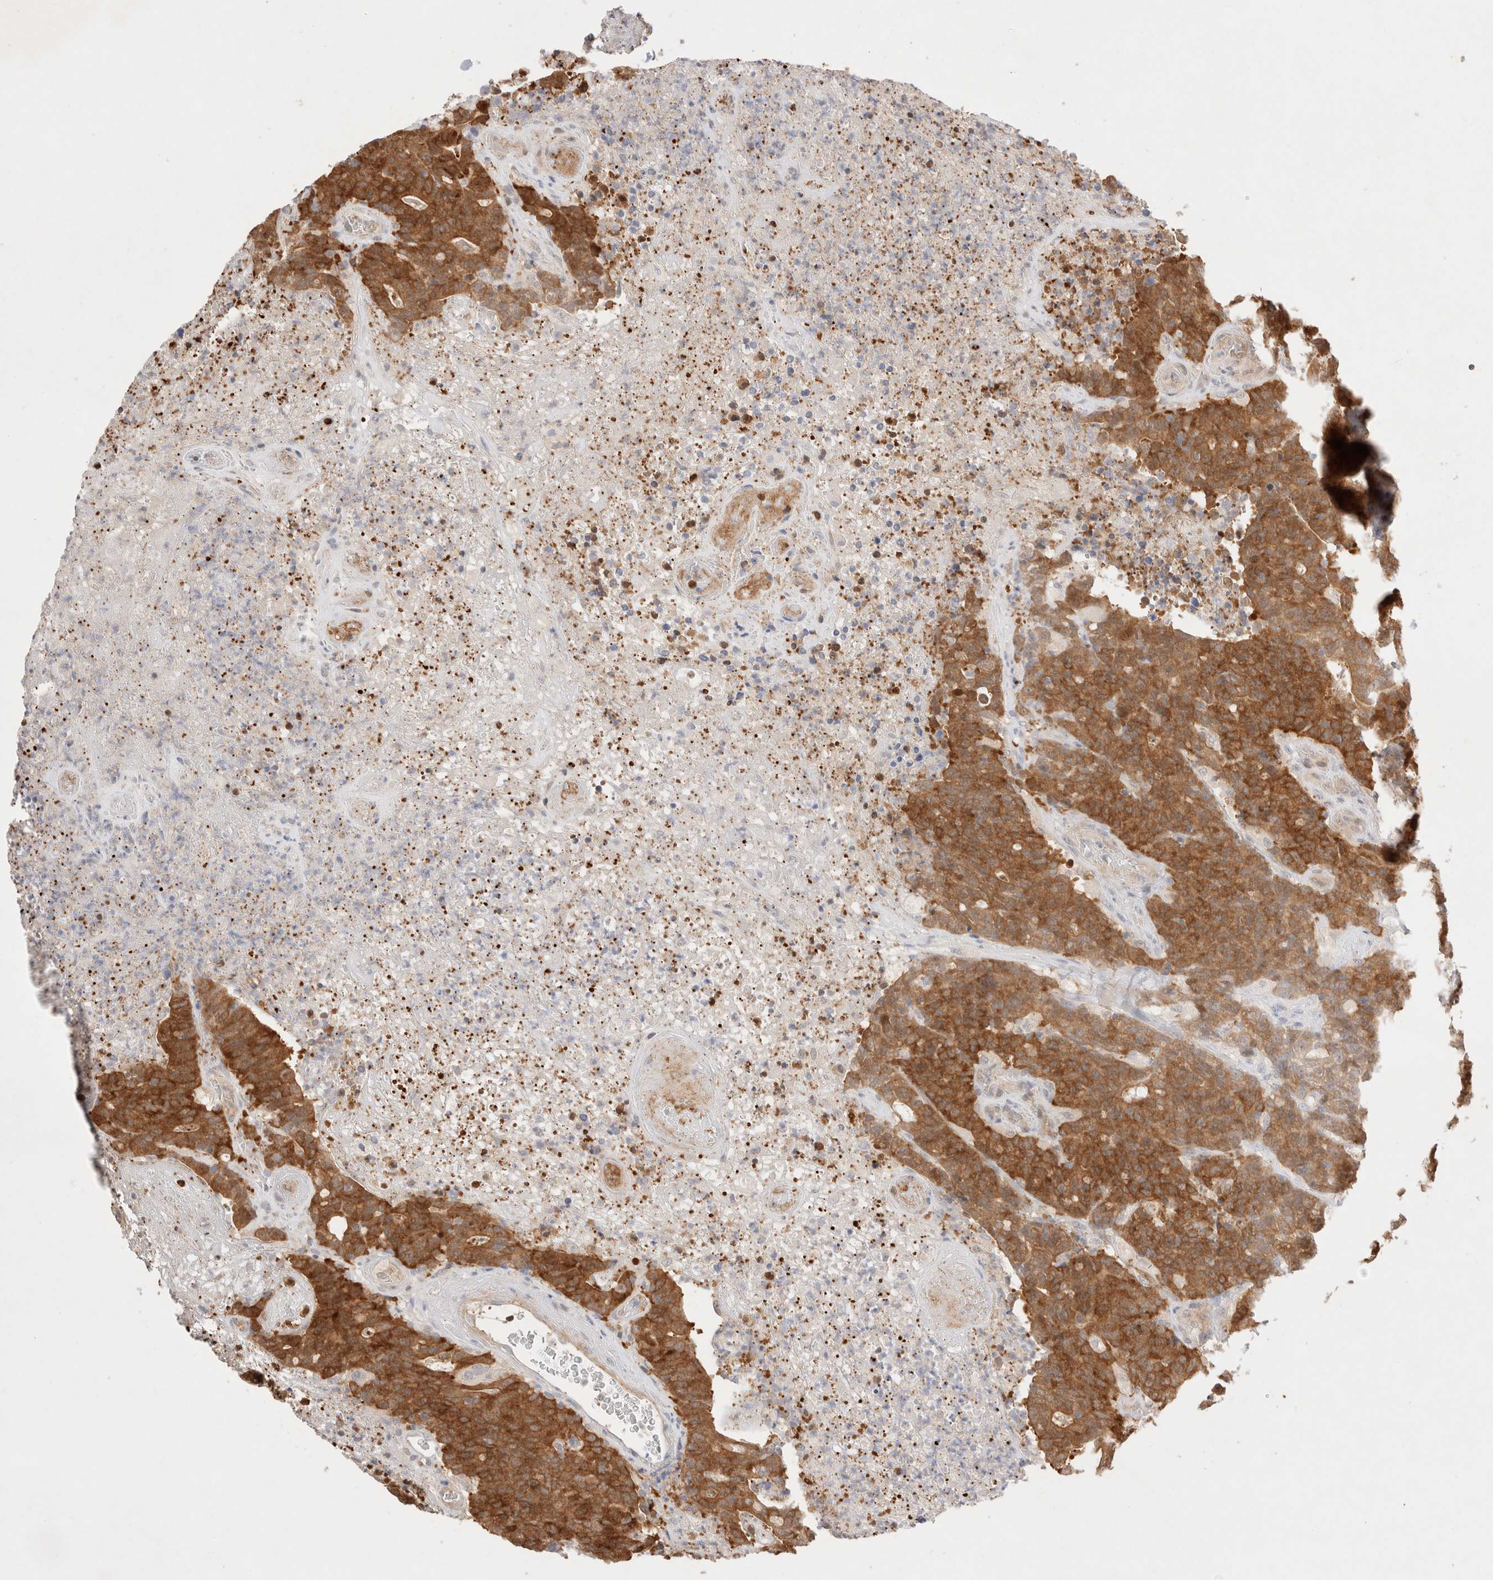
{"staining": {"intensity": "moderate", "quantity": ">75%", "location": "cytoplasmic/membranous"}, "tissue": "colorectal cancer", "cell_type": "Tumor cells", "image_type": "cancer", "snomed": [{"axis": "morphology", "description": "Normal tissue, NOS"}, {"axis": "morphology", "description": "Adenocarcinoma, NOS"}, {"axis": "topography", "description": "Colon"}], "caption": "Brown immunohistochemical staining in adenocarcinoma (colorectal) exhibits moderate cytoplasmic/membranous positivity in about >75% of tumor cells.", "gene": "STARD10", "patient": {"sex": "female", "age": 75}}